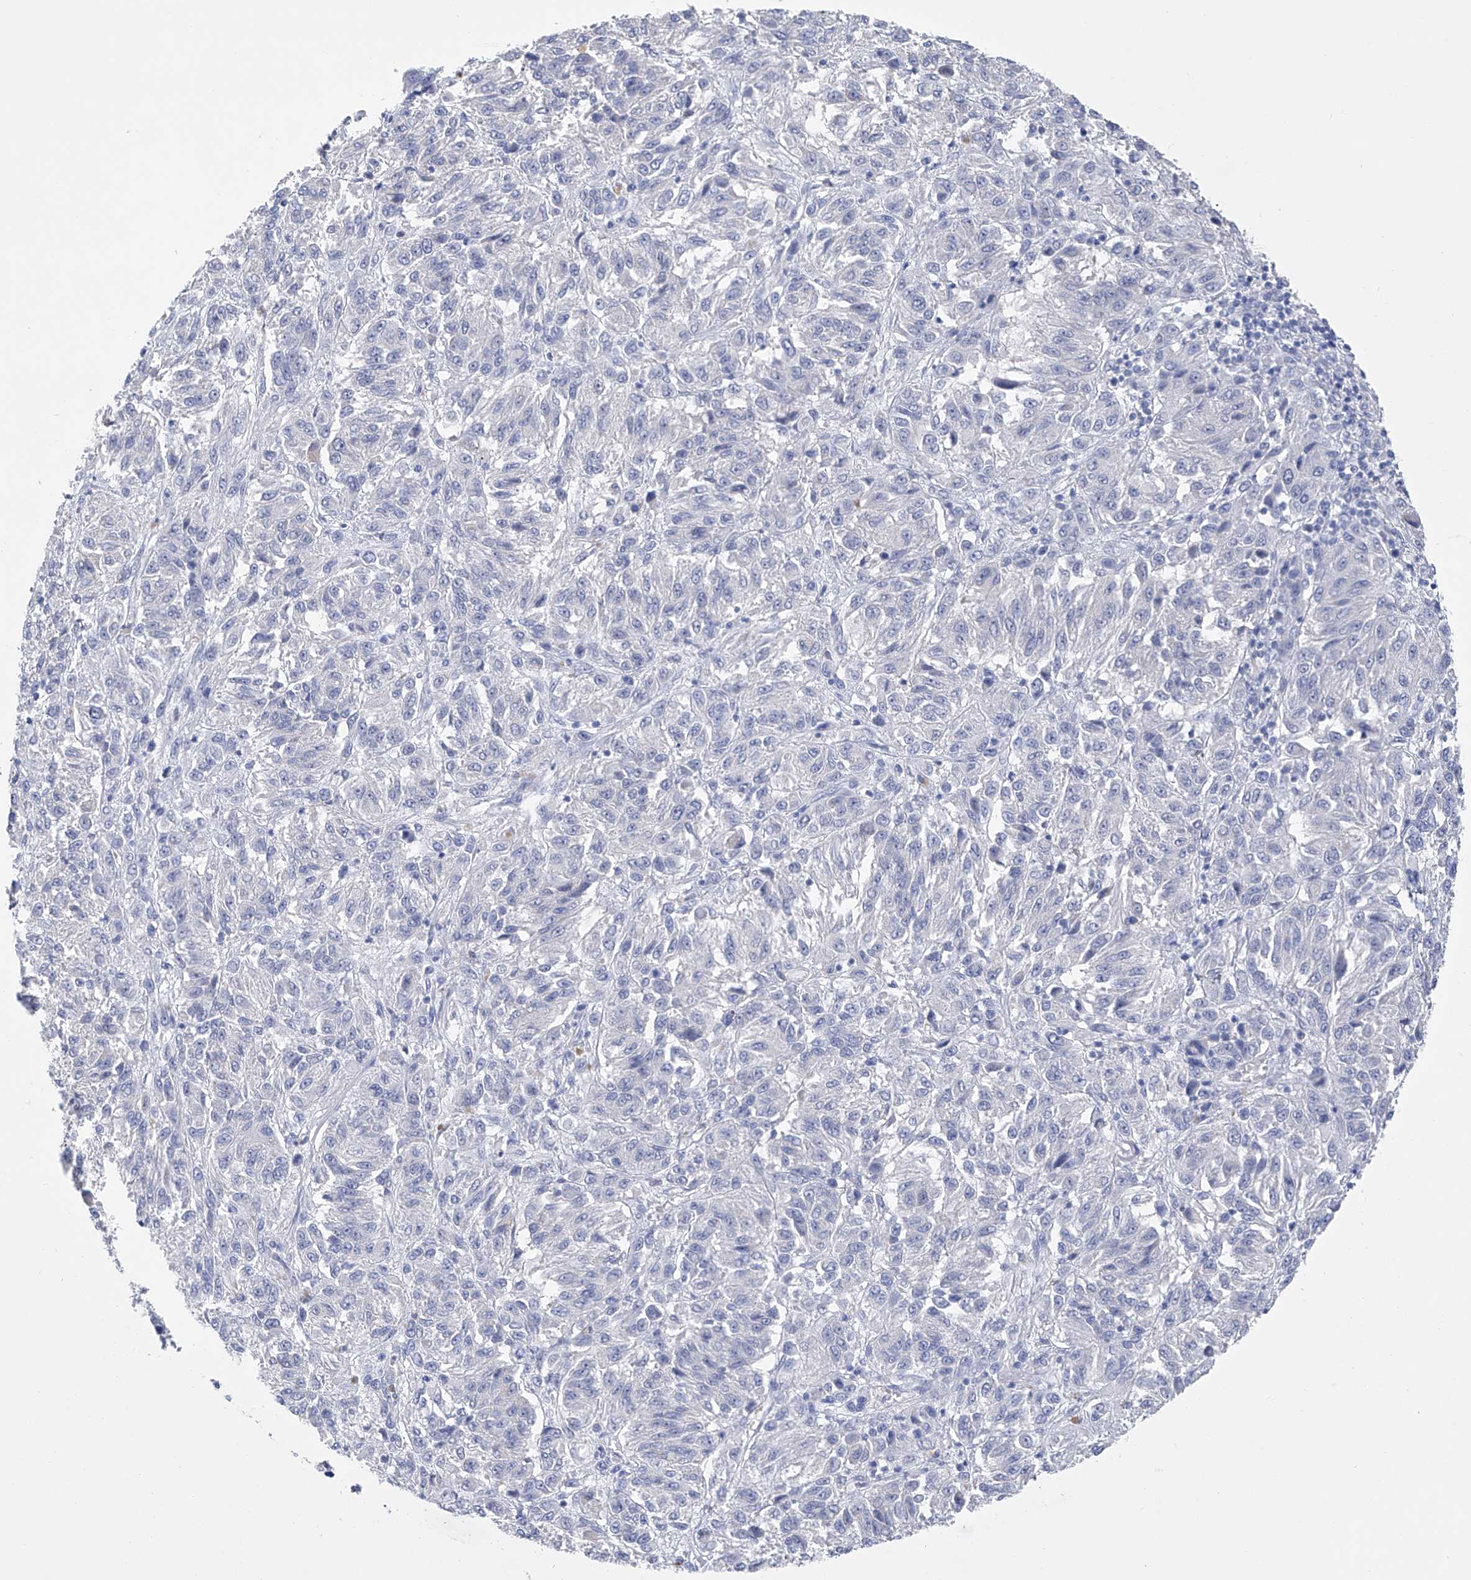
{"staining": {"intensity": "negative", "quantity": "none", "location": "none"}, "tissue": "melanoma", "cell_type": "Tumor cells", "image_type": "cancer", "snomed": [{"axis": "morphology", "description": "Malignant melanoma, Metastatic site"}, {"axis": "topography", "description": "Lung"}], "caption": "There is no significant expression in tumor cells of malignant melanoma (metastatic site).", "gene": "ADRA1A", "patient": {"sex": "male", "age": 64}}